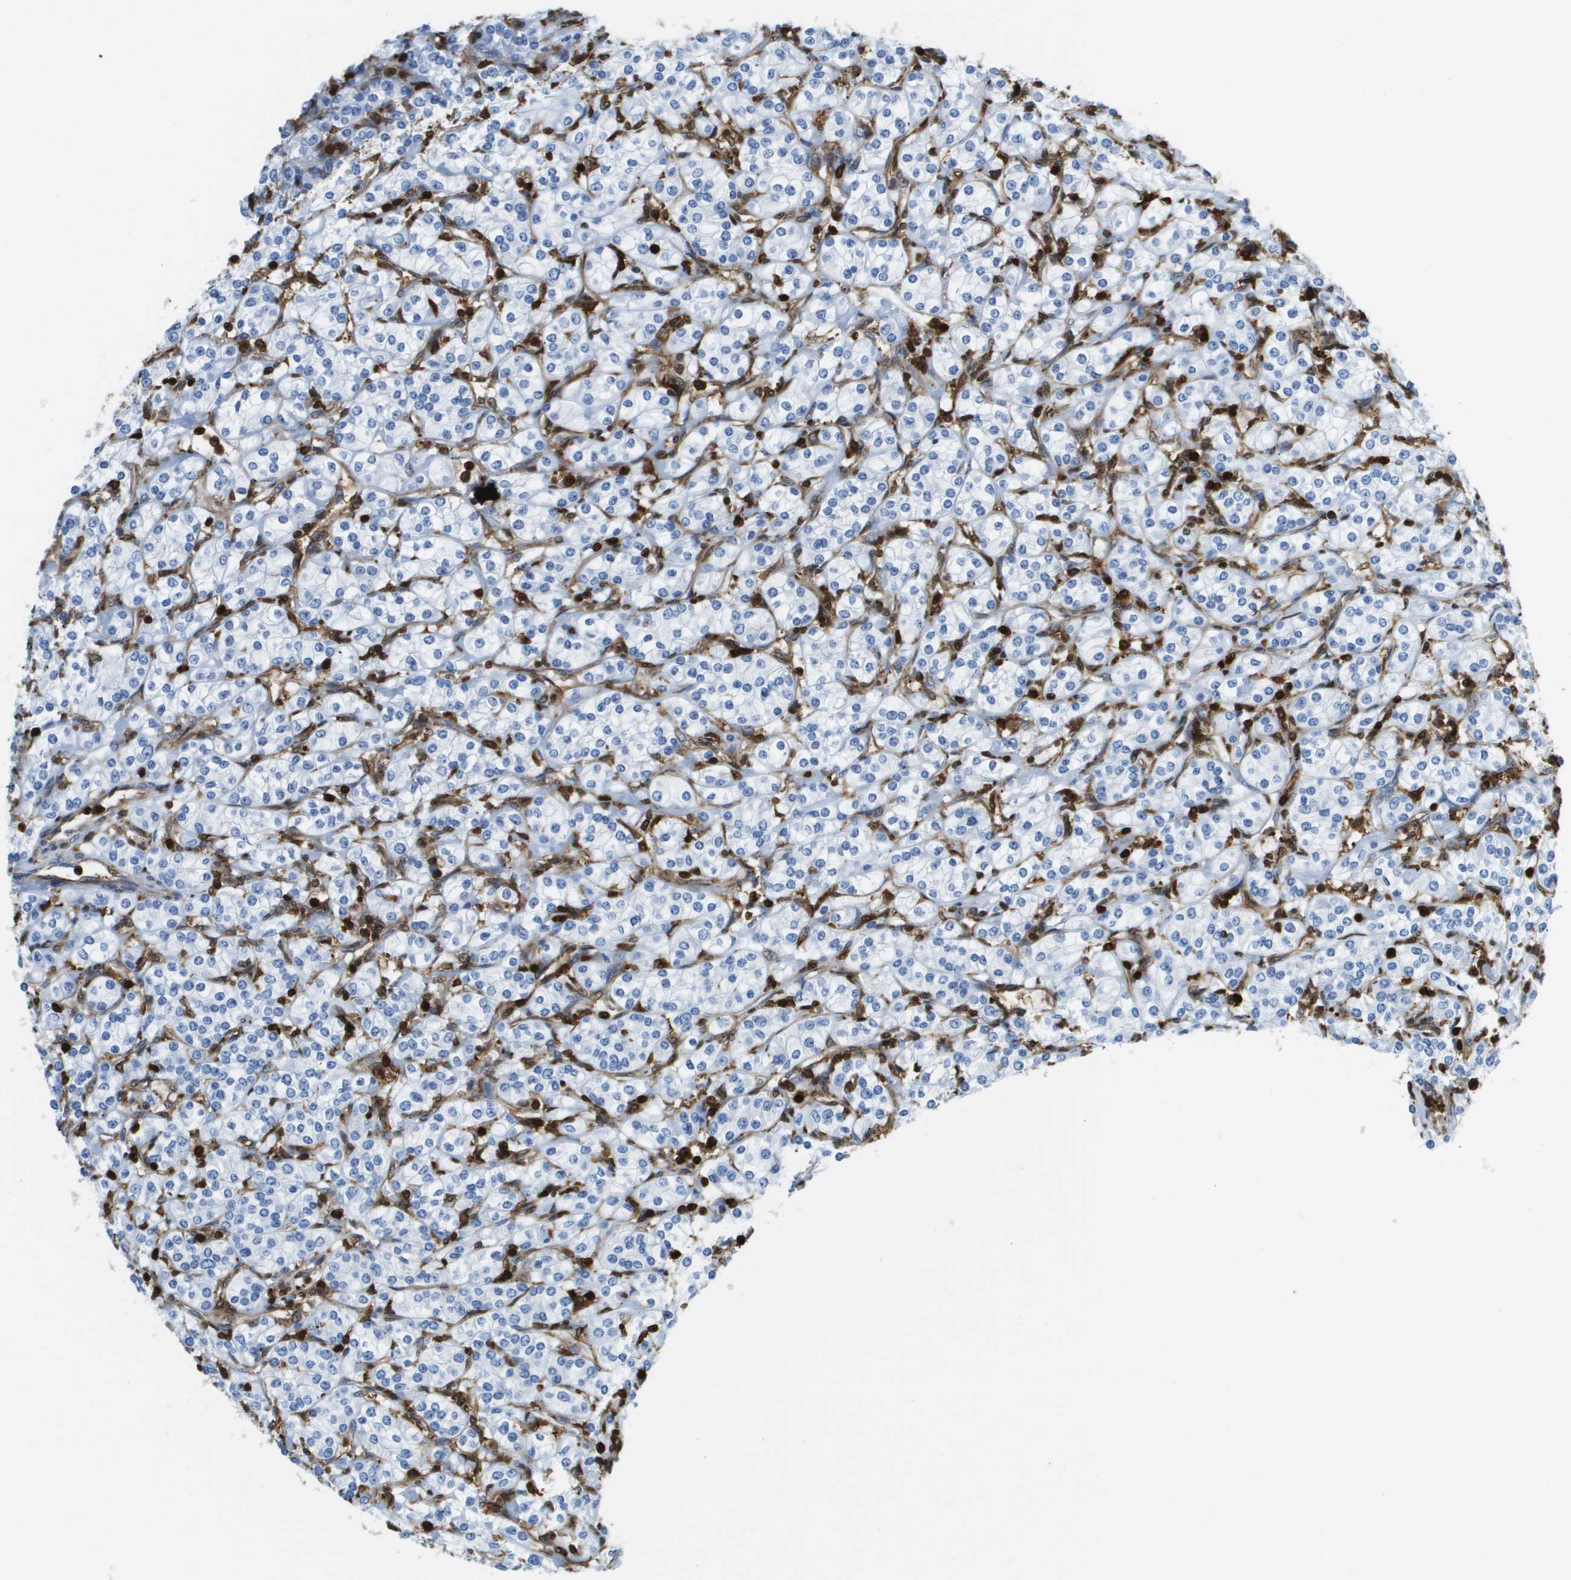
{"staining": {"intensity": "negative", "quantity": "none", "location": "none"}, "tissue": "renal cancer", "cell_type": "Tumor cells", "image_type": "cancer", "snomed": [{"axis": "morphology", "description": "Adenocarcinoma, NOS"}, {"axis": "topography", "description": "Kidney"}], "caption": "The photomicrograph reveals no staining of tumor cells in renal cancer.", "gene": "DOCK5", "patient": {"sex": "male", "age": 77}}